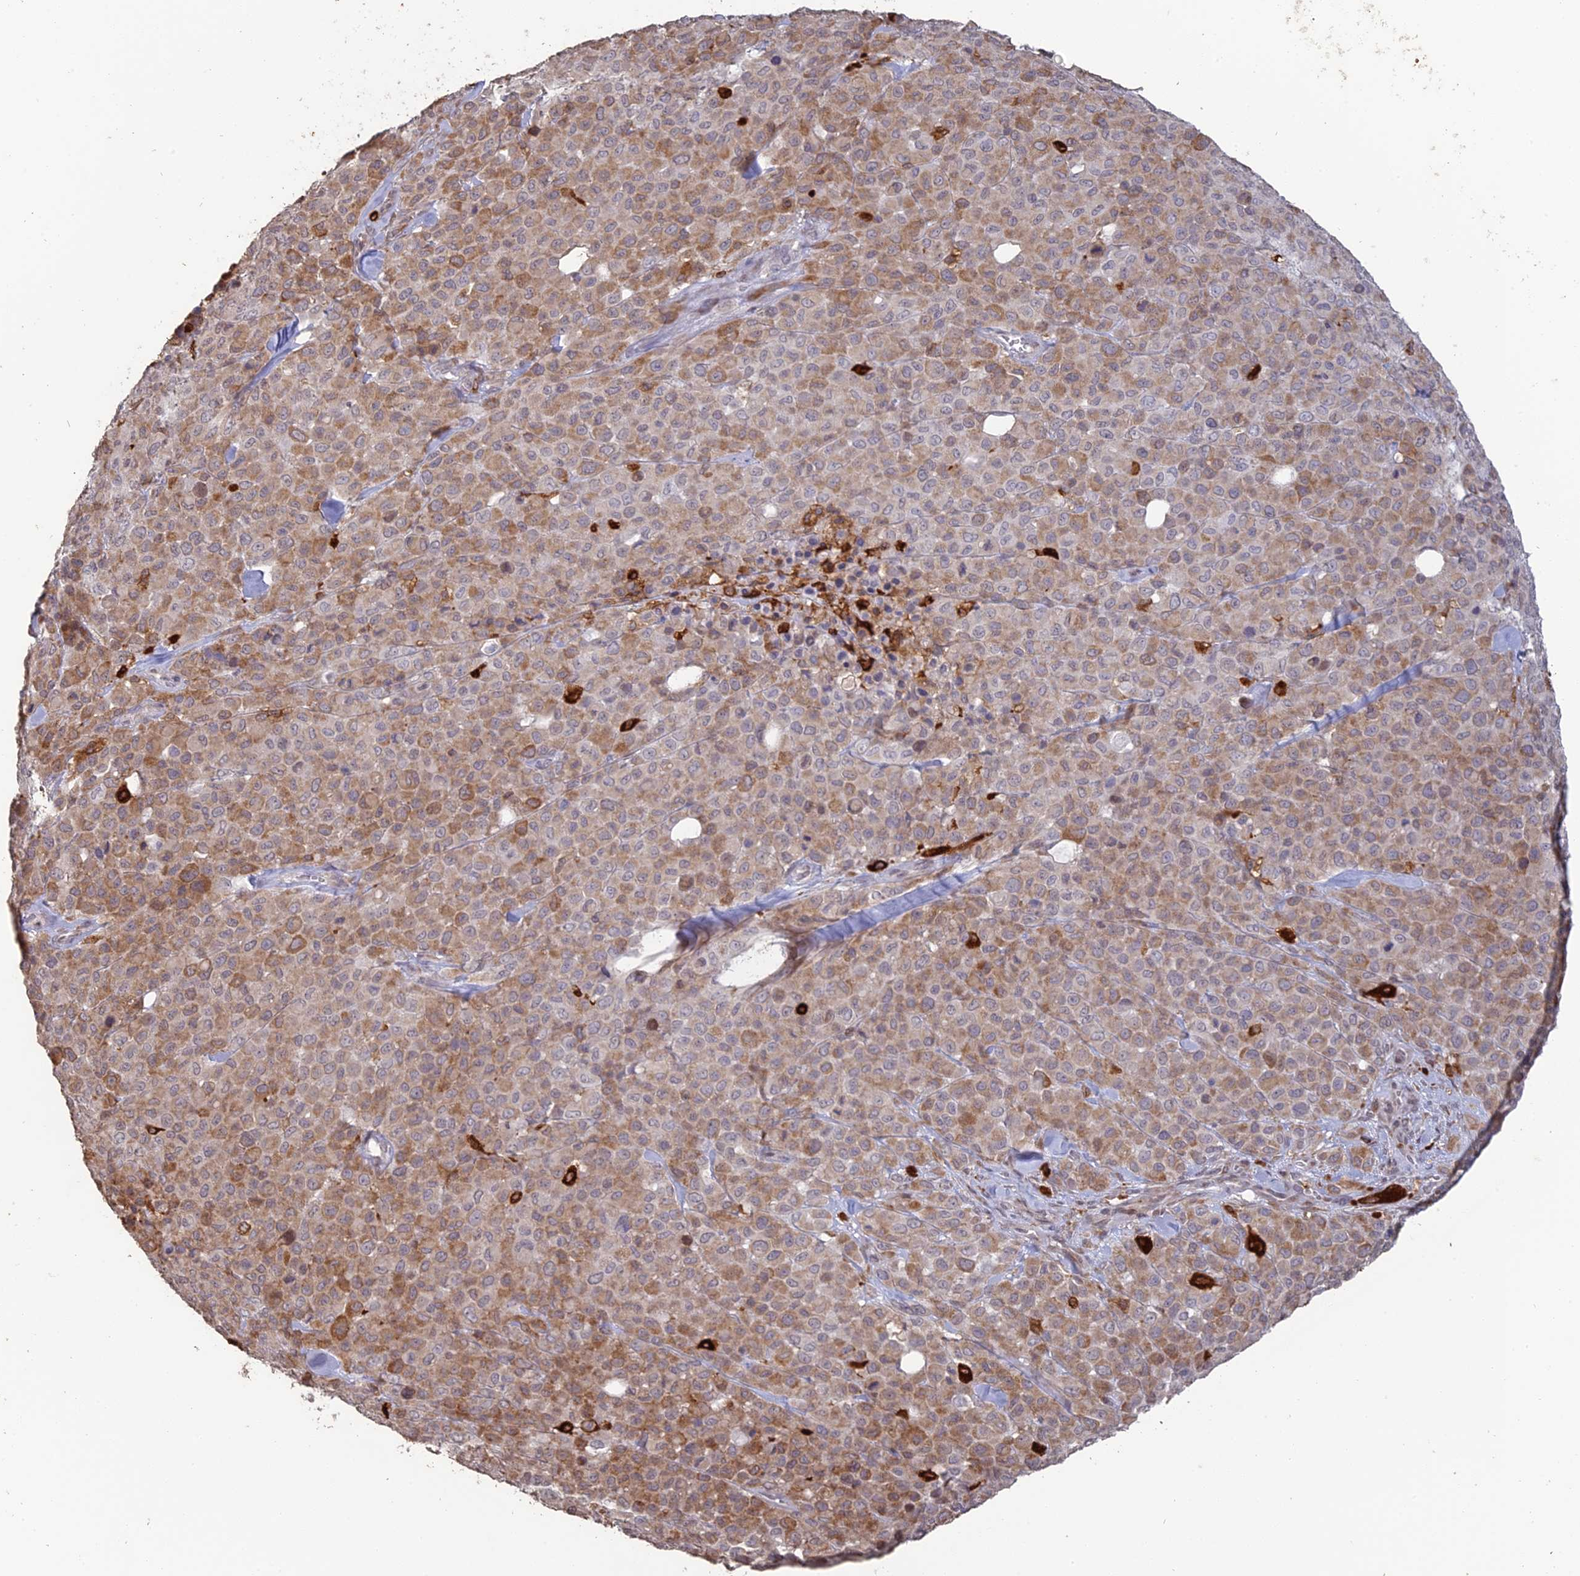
{"staining": {"intensity": "moderate", "quantity": "25%-75%", "location": "cytoplasmic/membranous"}, "tissue": "melanoma", "cell_type": "Tumor cells", "image_type": "cancer", "snomed": [{"axis": "morphology", "description": "Malignant melanoma, Metastatic site"}, {"axis": "topography", "description": "Skin"}], "caption": "Malignant melanoma (metastatic site) tissue displays moderate cytoplasmic/membranous positivity in about 25%-75% of tumor cells, visualized by immunohistochemistry. (DAB (3,3'-diaminobenzidine) = brown stain, brightfield microscopy at high magnification).", "gene": "APOBR", "patient": {"sex": "female", "age": 81}}